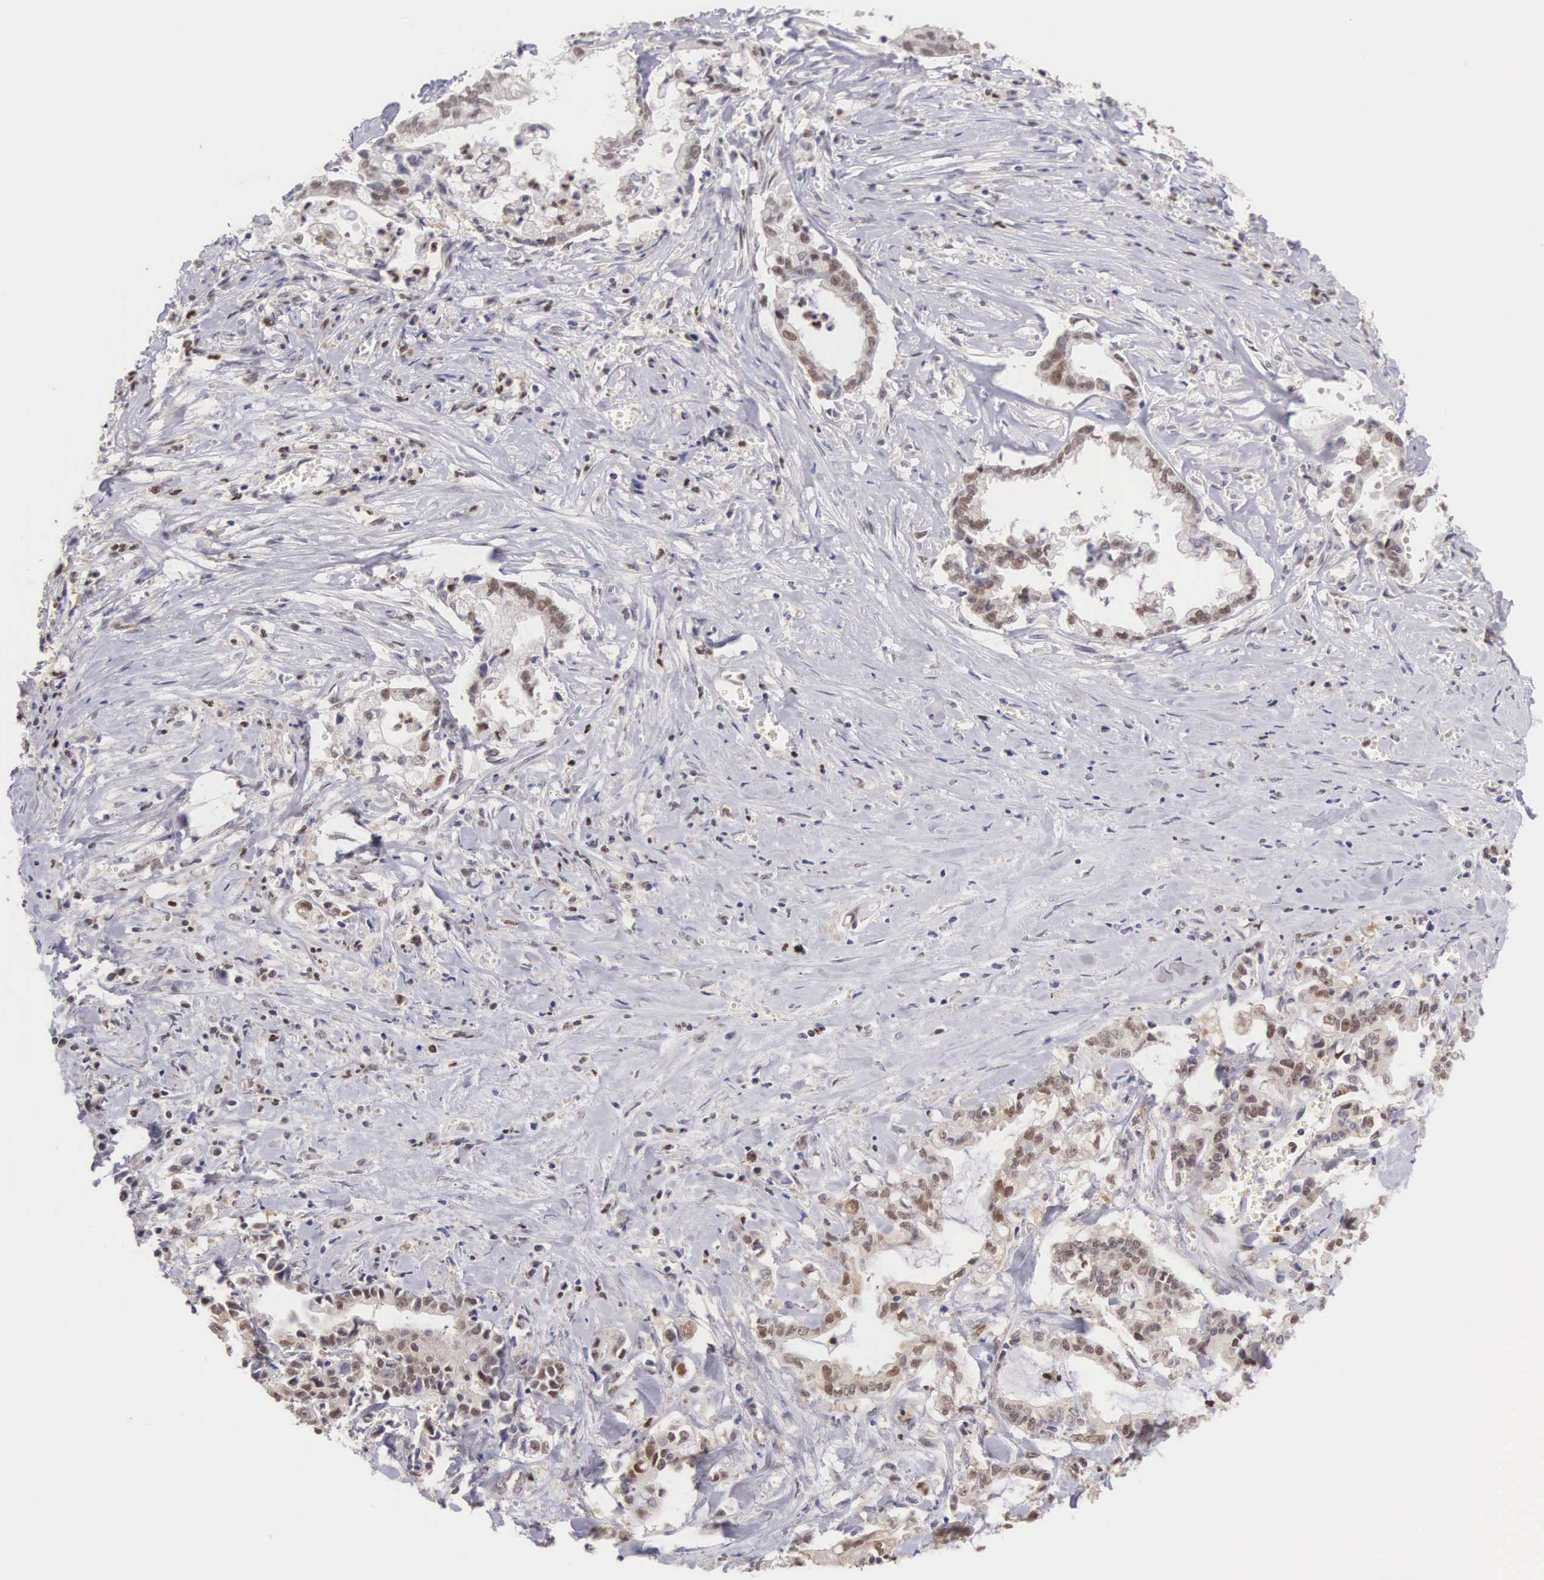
{"staining": {"intensity": "weak", "quantity": "25%-75%", "location": "nuclear"}, "tissue": "liver cancer", "cell_type": "Tumor cells", "image_type": "cancer", "snomed": [{"axis": "morphology", "description": "Cholangiocarcinoma"}, {"axis": "topography", "description": "Liver"}], "caption": "Immunohistochemistry (IHC) micrograph of human liver cancer (cholangiocarcinoma) stained for a protein (brown), which displays low levels of weak nuclear positivity in approximately 25%-75% of tumor cells.", "gene": "GRK3", "patient": {"sex": "male", "age": 57}}